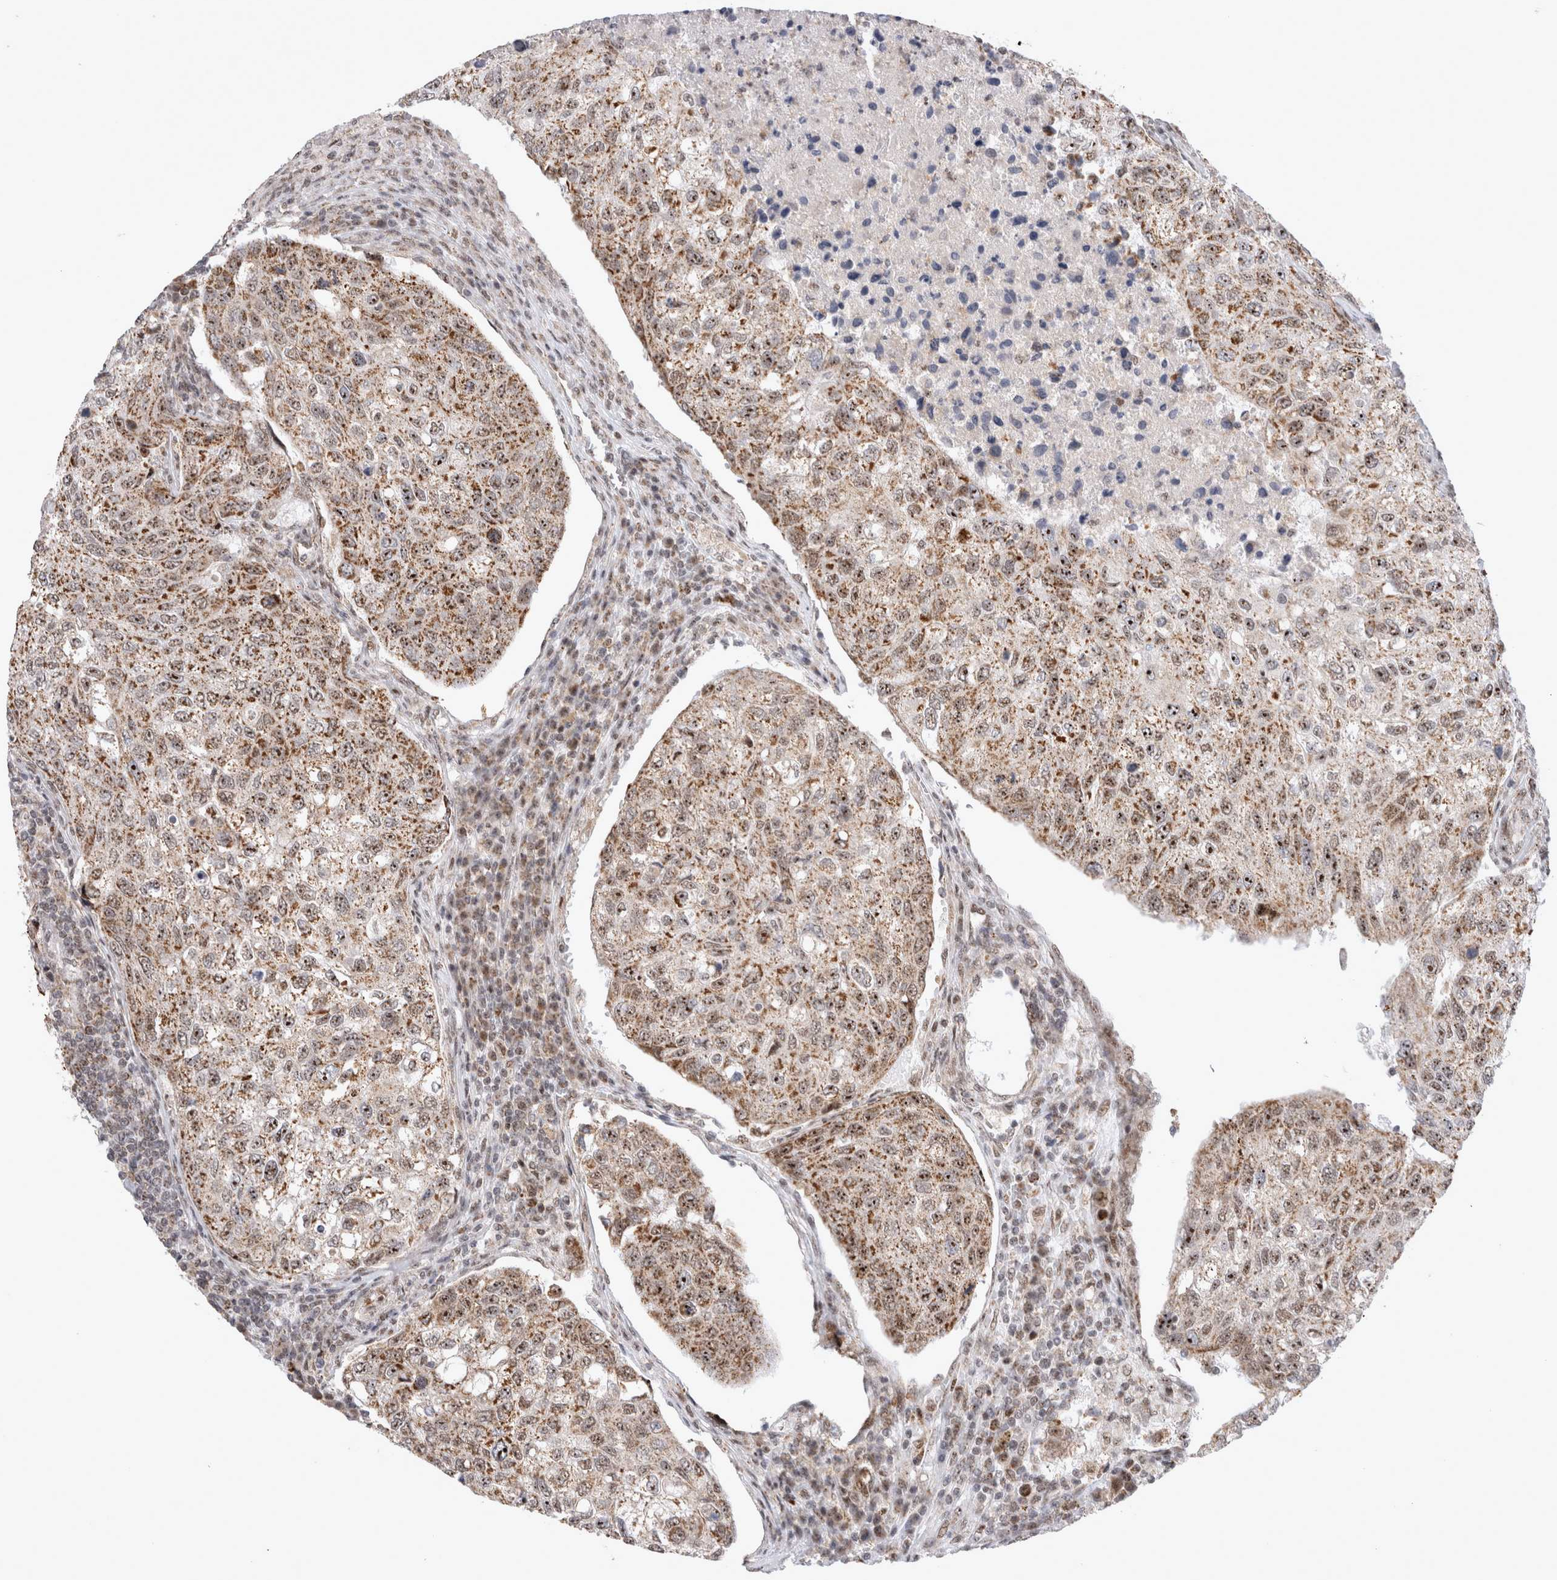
{"staining": {"intensity": "moderate", "quantity": ">75%", "location": "cytoplasmic/membranous,nuclear"}, "tissue": "urothelial cancer", "cell_type": "Tumor cells", "image_type": "cancer", "snomed": [{"axis": "morphology", "description": "Urothelial carcinoma, High grade"}, {"axis": "topography", "description": "Lymph node"}, {"axis": "topography", "description": "Urinary bladder"}], "caption": "This is a micrograph of immunohistochemistry staining of urothelial cancer, which shows moderate staining in the cytoplasmic/membranous and nuclear of tumor cells.", "gene": "MRPL37", "patient": {"sex": "male", "age": 51}}